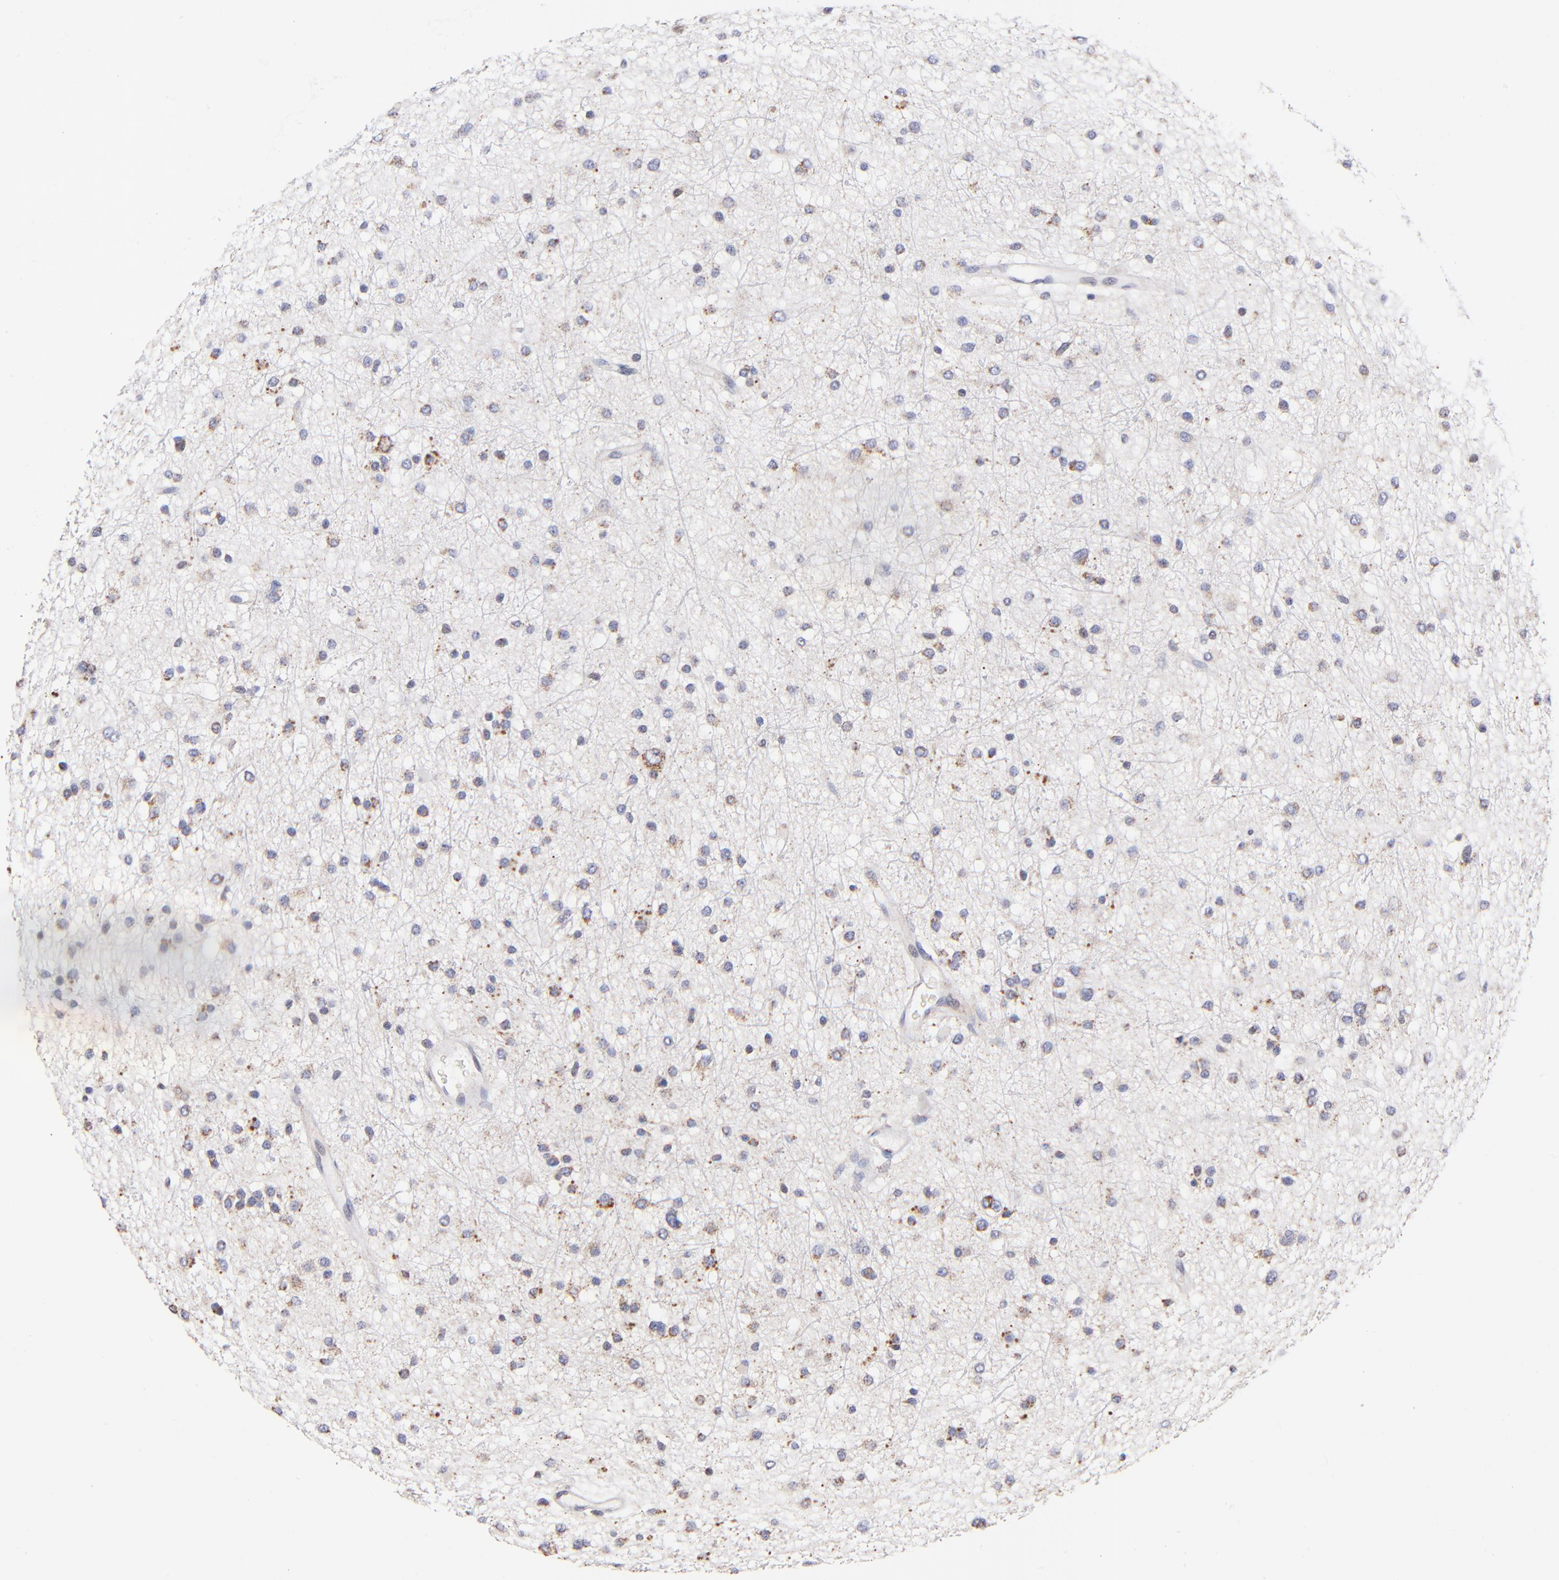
{"staining": {"intensity": "moderate", "quantity": "<25%", "location": "cytoplasmic/membranous"}, "tissue": "glioma", "cell_type": "Tumor cells", "image_type": "cancer", "snomed": [{"axis": "morphology", "description": "Glioma, malignant, Low grade"}, {"axis": "topography", "description": "Brain"}], "caption": "A brown stain labels moderate cytoplasmic/membranous expression of a protein in human glioma tumor cells. (brown staining indicates protein expression, while blue staining denotes nuclei).", "gene": "FBXL12", "patient": {"sex": "female", "age": 36}}